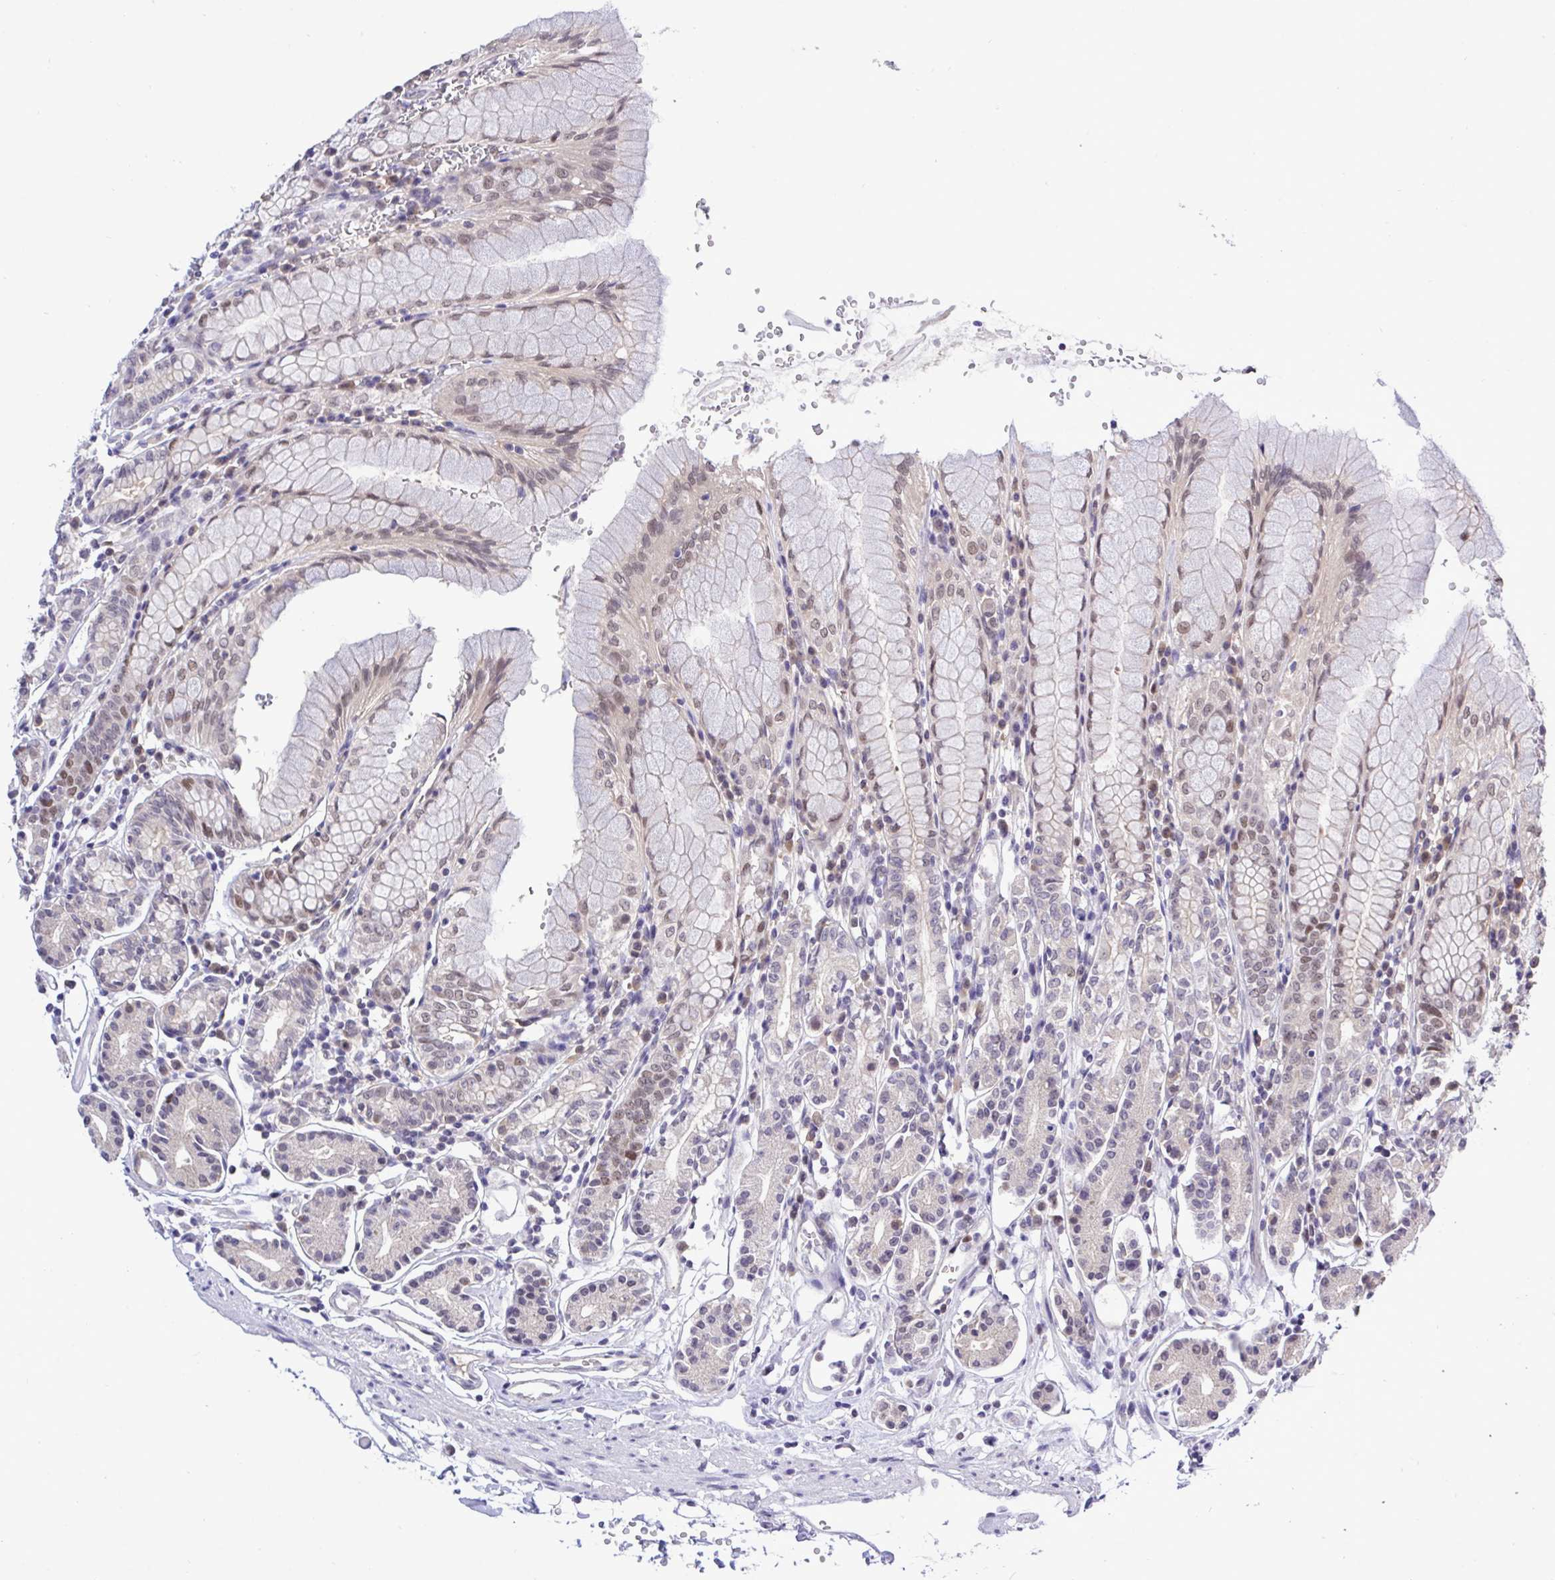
{"staining": {"intensity": "moderate", "quantity": "<25%", "location": "nuclear"}, "tissue": "stomach", "cell_type": "Glandular cells", "image_type": "normal", "snomed": [{"axis": "morphology", "description": "Normal tissue, NOS"}, {"axis": "topography", "description": "Stomach"}], "caption": "The image shows immunohistochemical staining of unremarkable stomach. There is moderate nuclear positivity is identified in approximately <25% of glandular cells. The protein is shown in brown color, while the nuclei are stained blue.", "gene": "ZNF444", "patient": {"sex": "female", "age": 62}}